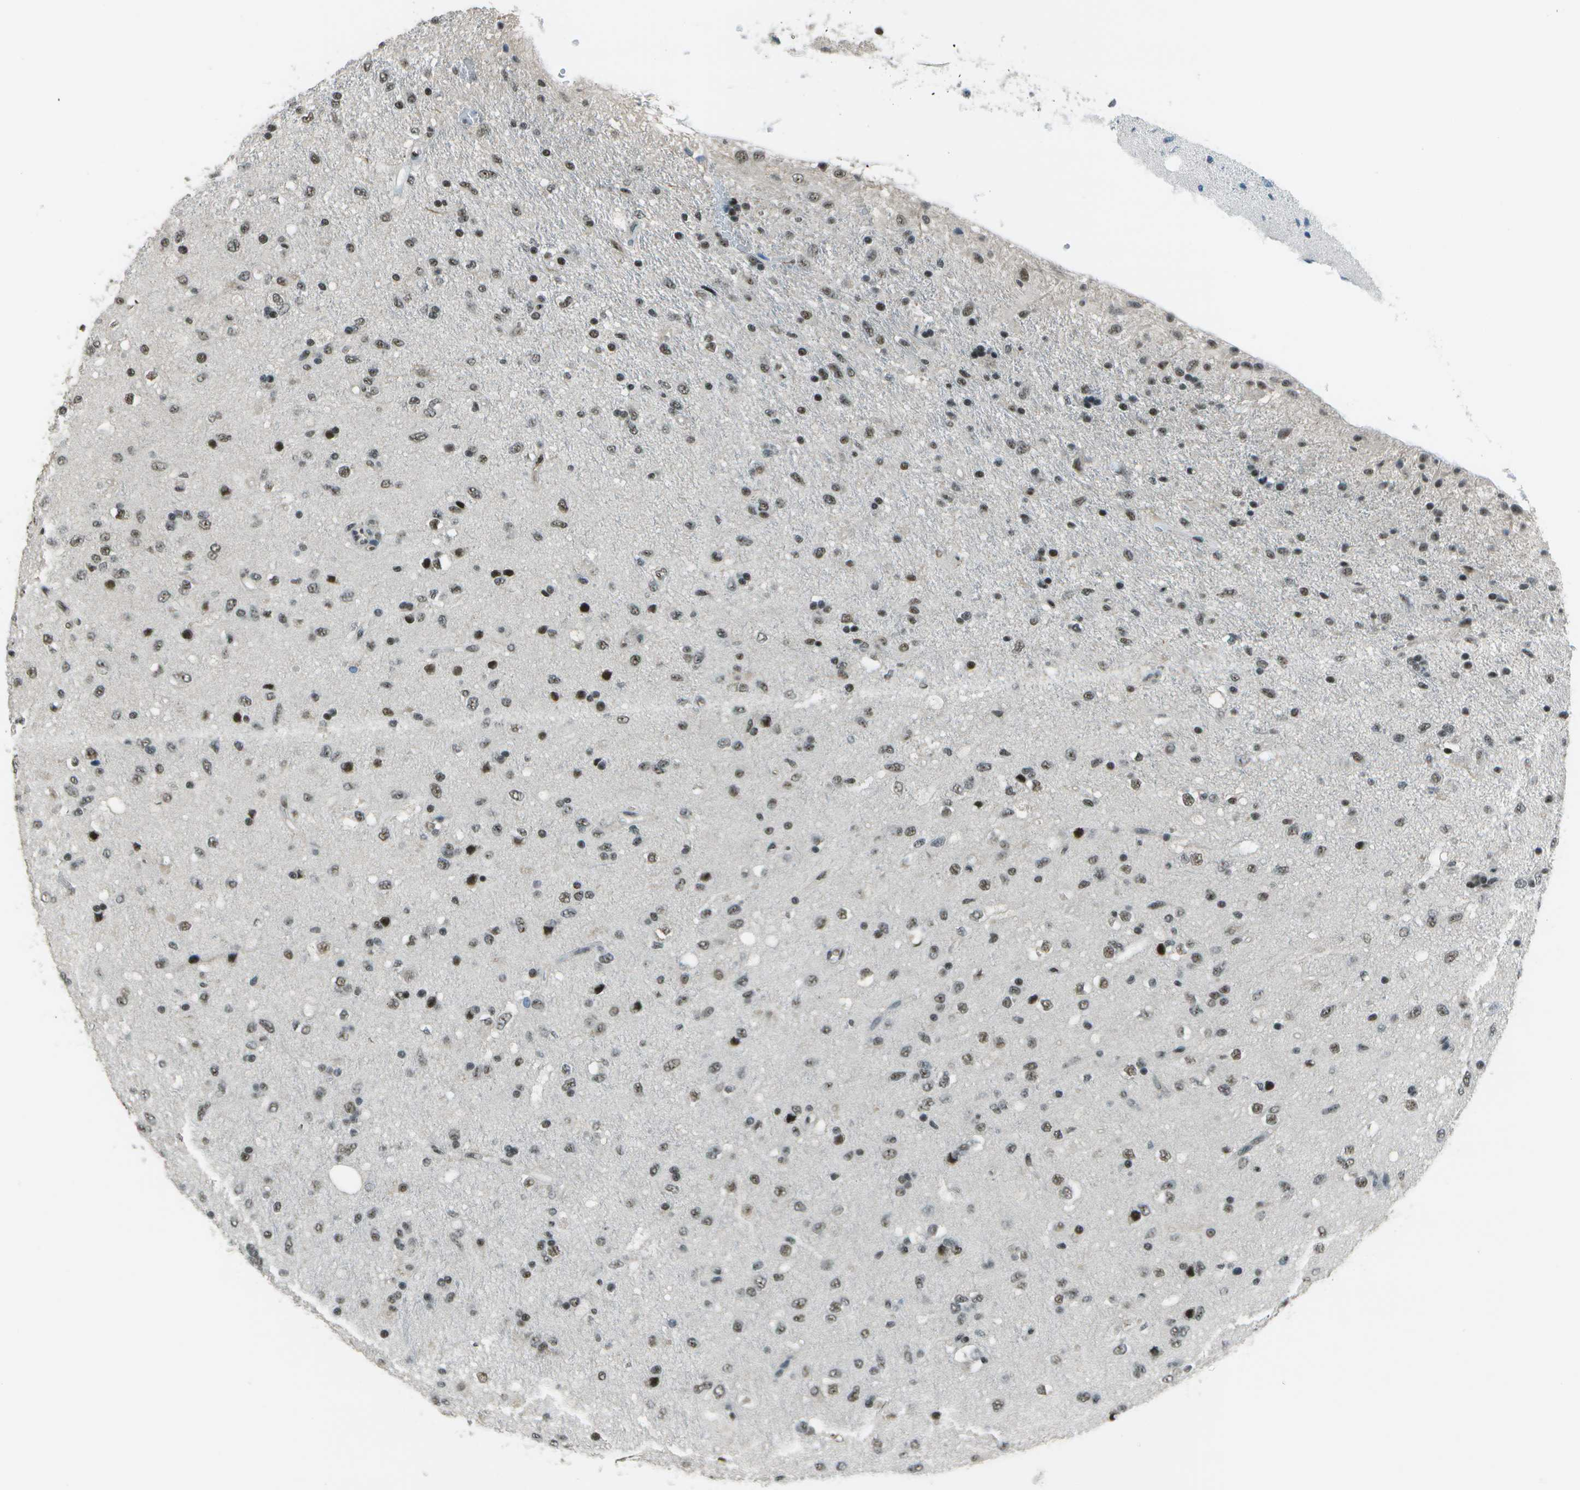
{"staining": {"intensity": "moderate", "quantity": "25%-75%", "location": "nuclear"}, "tissue": "glioma", "cell_type": "Tumor cells", "image_type": "cancer", "snomed": [{"axis": "morphology", "description": "Glioma, malignant, Low grade"}, {"axis": "topography", "description": "Brain"}], "caption": "Glioma was stained to show a protein in brown. There is medium levels of moderate nuclear positivity in approximately 25%-75% of tumor cells.", "gene": "DEPDC1", "patient": {"sex": "male", "age": 77}}